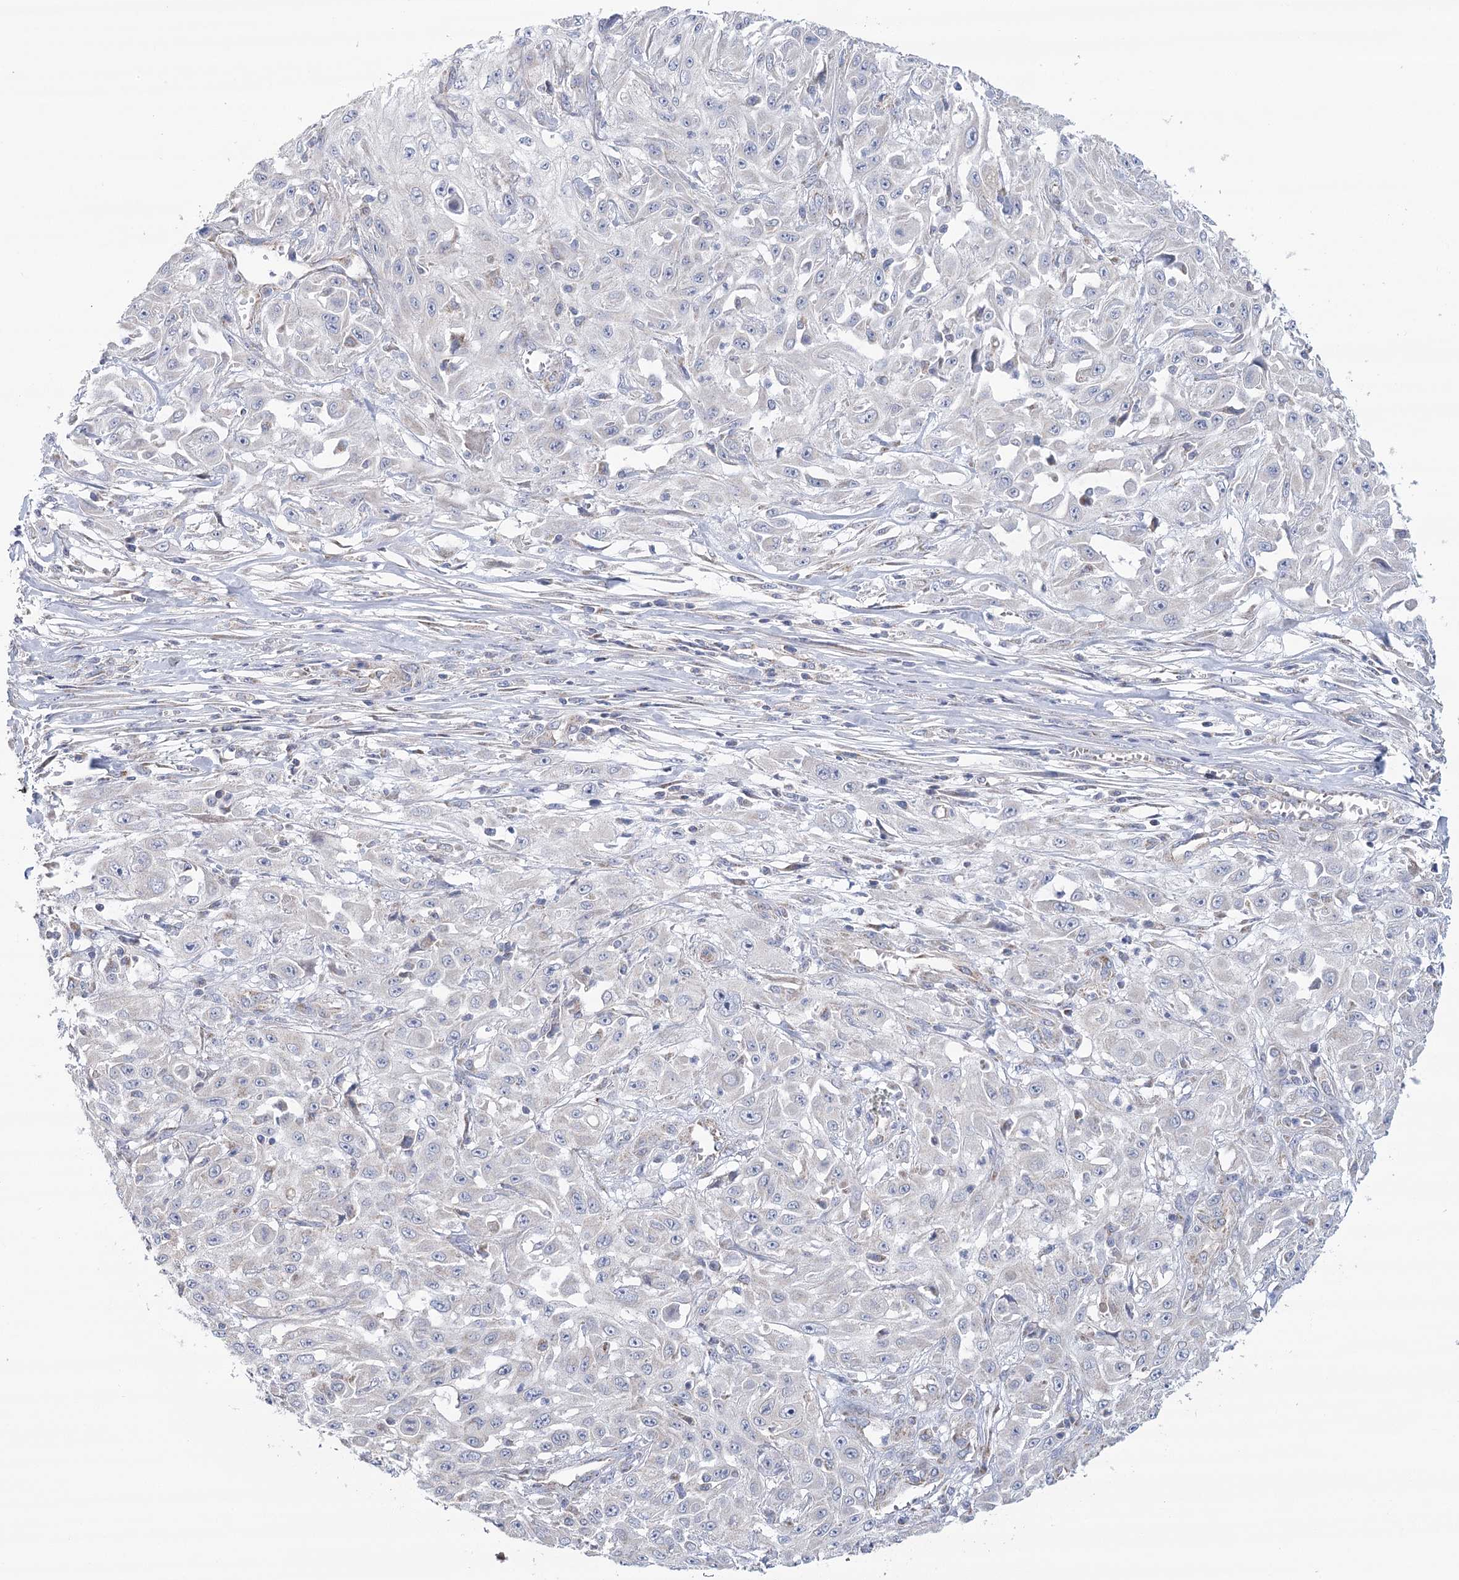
{"staining": {"intensity": "negative", "quantity": "none", "location": "none"}, "tissue": "skin cancer", "cell_type": "Tumor cells", "image_type": "cancer", "snomed": [{"axis": "morphology", "description": "Squamous cell carcinoma, NOS"}, {"axis": "morphology", "description": "Squamous cell carcinoma, metastatic, NOS"}, {"axis": "topography", "description": "Skin"}, {"axis": "topography", "description": "Lymph node"}], "caption": "Immunohistochemistry image of human skin cancer (metastatic squamous cell carcinoma) stained for a protein (brown), which shows no expression in tumor cells. (Brightfield microscopy of DAB (3,3'-diaminobenzidine) IHC at high magnification).", "gene": "SNX7", "patient": {"sex": "male", "age": 75}}